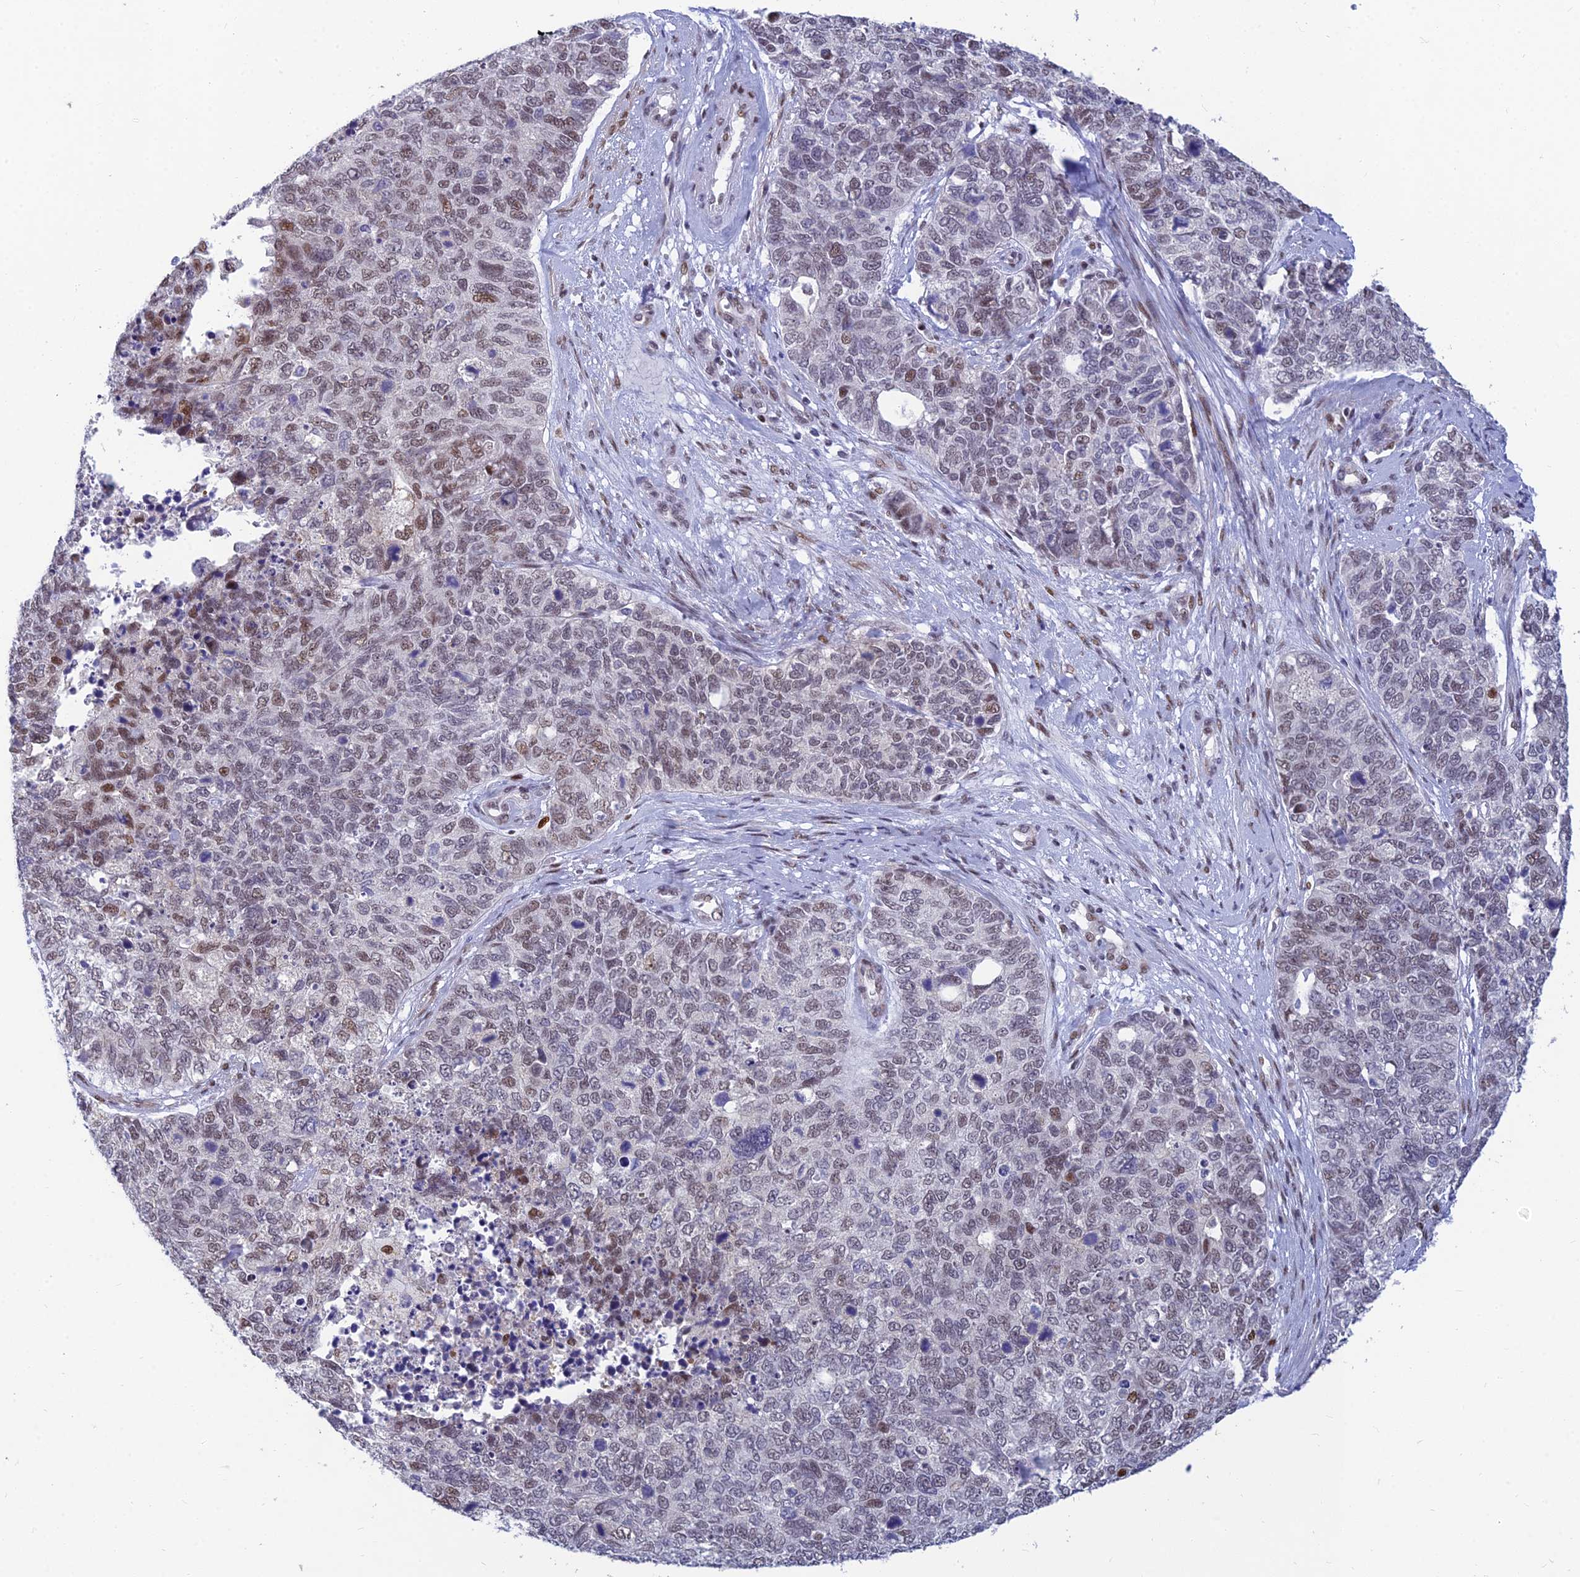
{"staining": {"intensity": "moderate", "quantity": "25%-75%", "location": "nuclear"}, "tissue": "cervical cancer", "cell_type": "Tumor cells", "image_type": "cancer", "snomed": [{"axis": "morphology", "description": "Squamous cell carcinoma, NOS"}, {"axis": "topography", "description": "Cervix"}], "caption": "Squamous cell carcinoma (cervical) stained for a protein demonstrates moderate nuclear positivity in tumor cells.", "gene": "CLK4", "patient": {"sex": "female", "age": 63}}